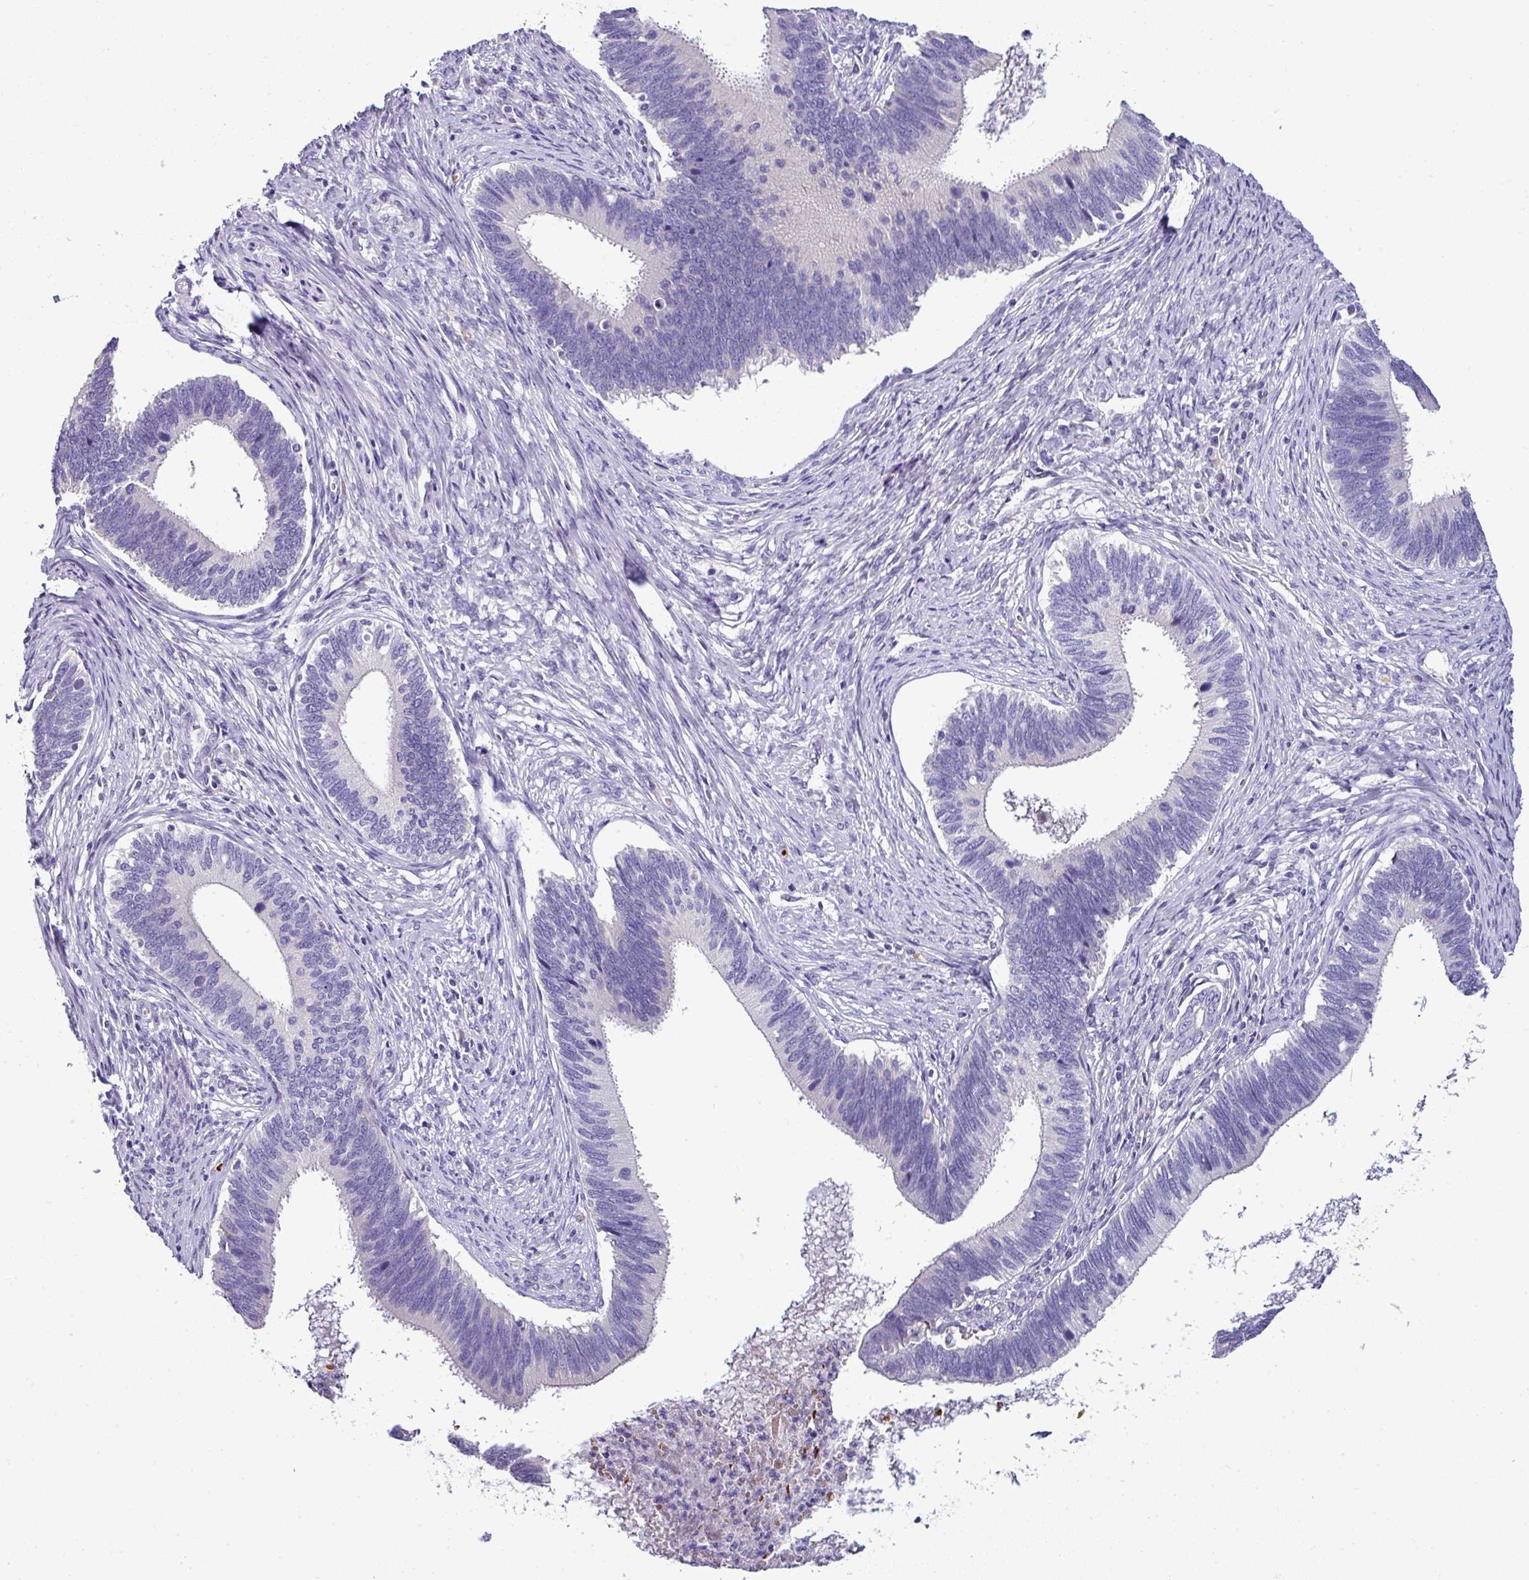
{"staining": {"intensity": "negative", "quantity": "none", "location": "none"}, "tissue": "cervical cancer", "cell_type": "Tumor cells", "image_type": "cancer", "snomed": [{"axis": "morphology", "description": "Adenocarcinoma, NOS"}, {"axis": "topography", "description": "Cervix"}], "caption": "DAB immunohistochemical staining of adenocarcinoma (cervical) displays no significant positivity in tumor cells.", "gene": "NAPSA", "patient": {"sex": "female", "age": 42}}